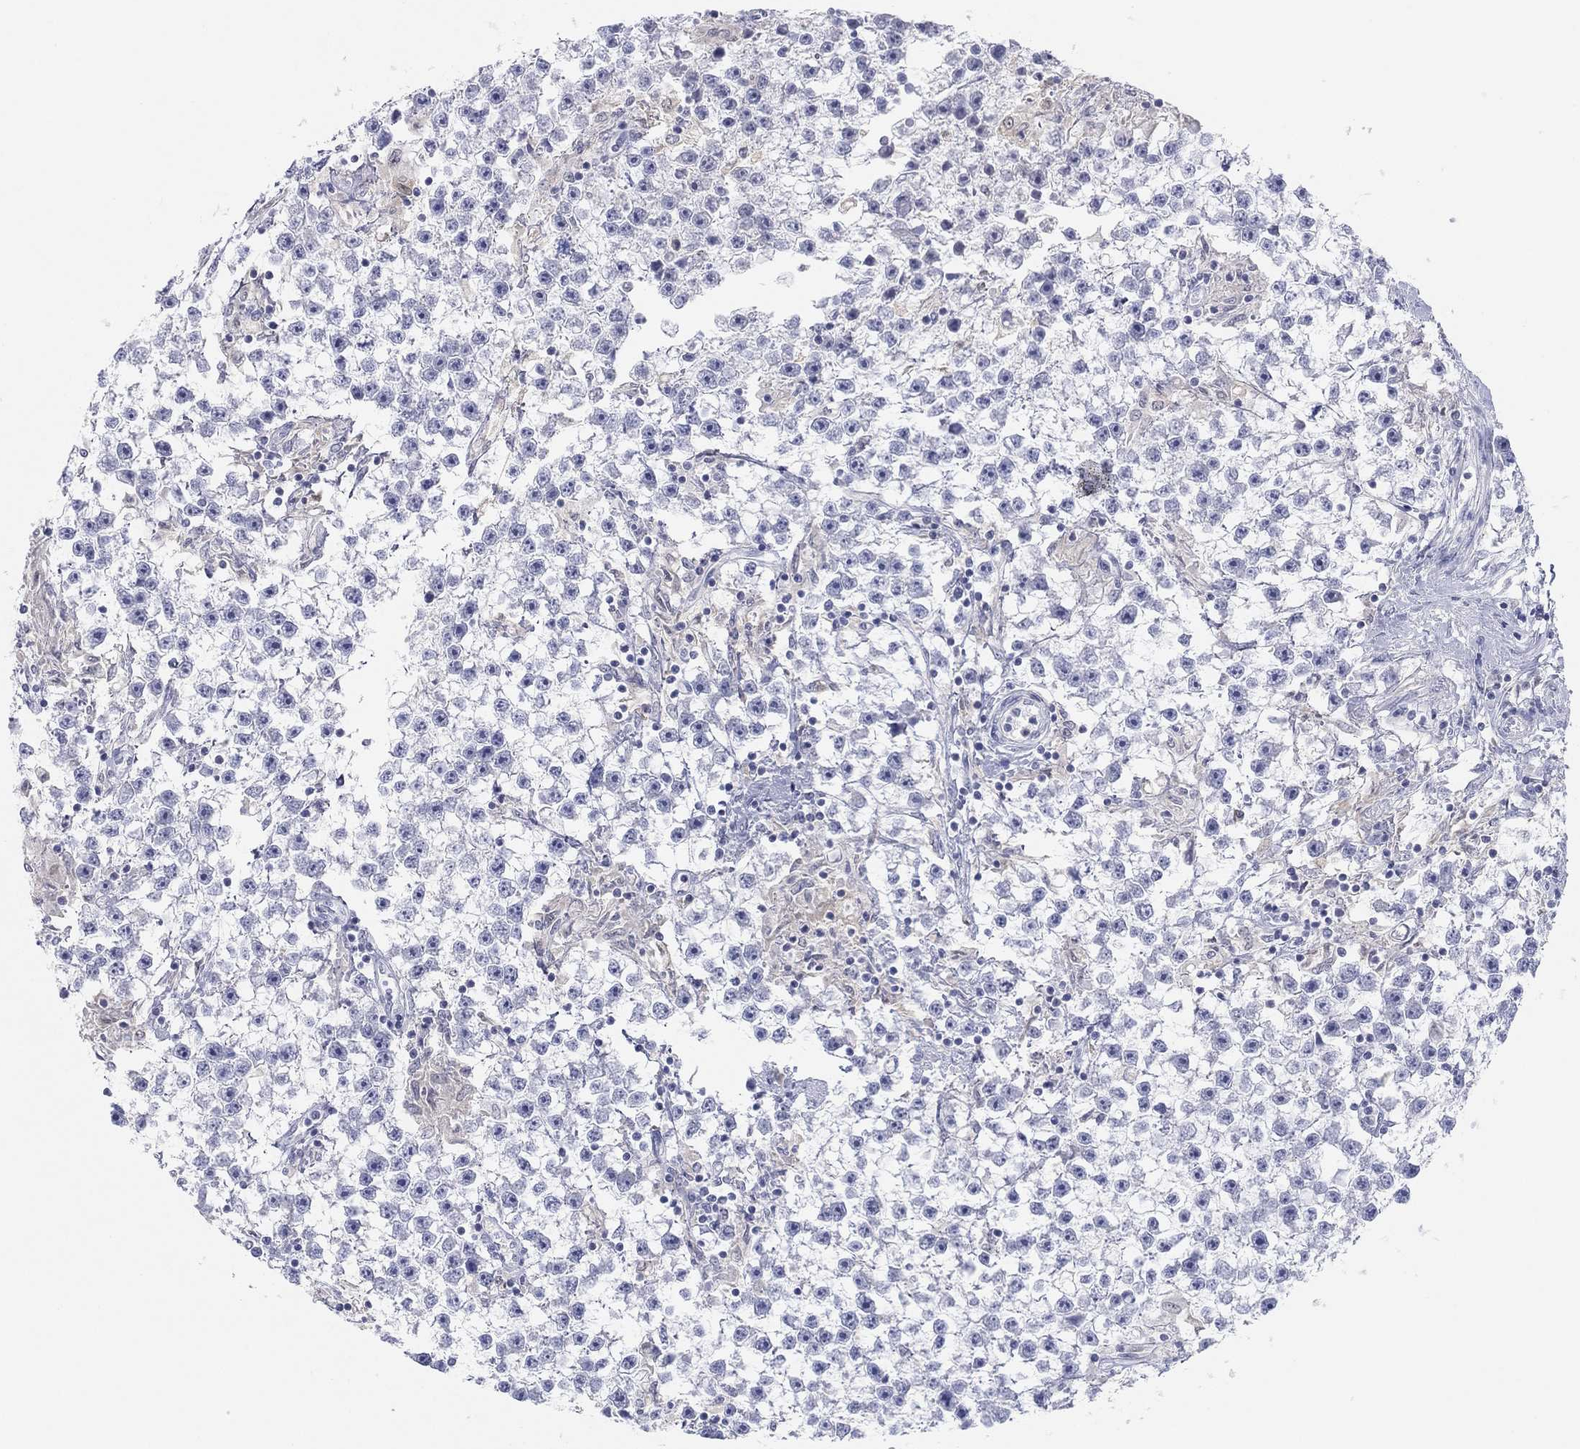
{"staining": {"intensity": "negative", "quantity": "none", "location": "none"}, "tissue": "testis cancer", "cell_type": "Tumor cells", "image_type": "cancer", "snomed": [{"axis": "morphology", "description": "Seminoma, NOS"}, {"axis": "topography", "description": "Testis"}], "caption": "An immunohistochemistry photomicrograph of testis cancer is shown. There is no staining in tumor cells of testis cancer.", "gene": "PDXK", "patient": {"sex": "male", "age": 59}}